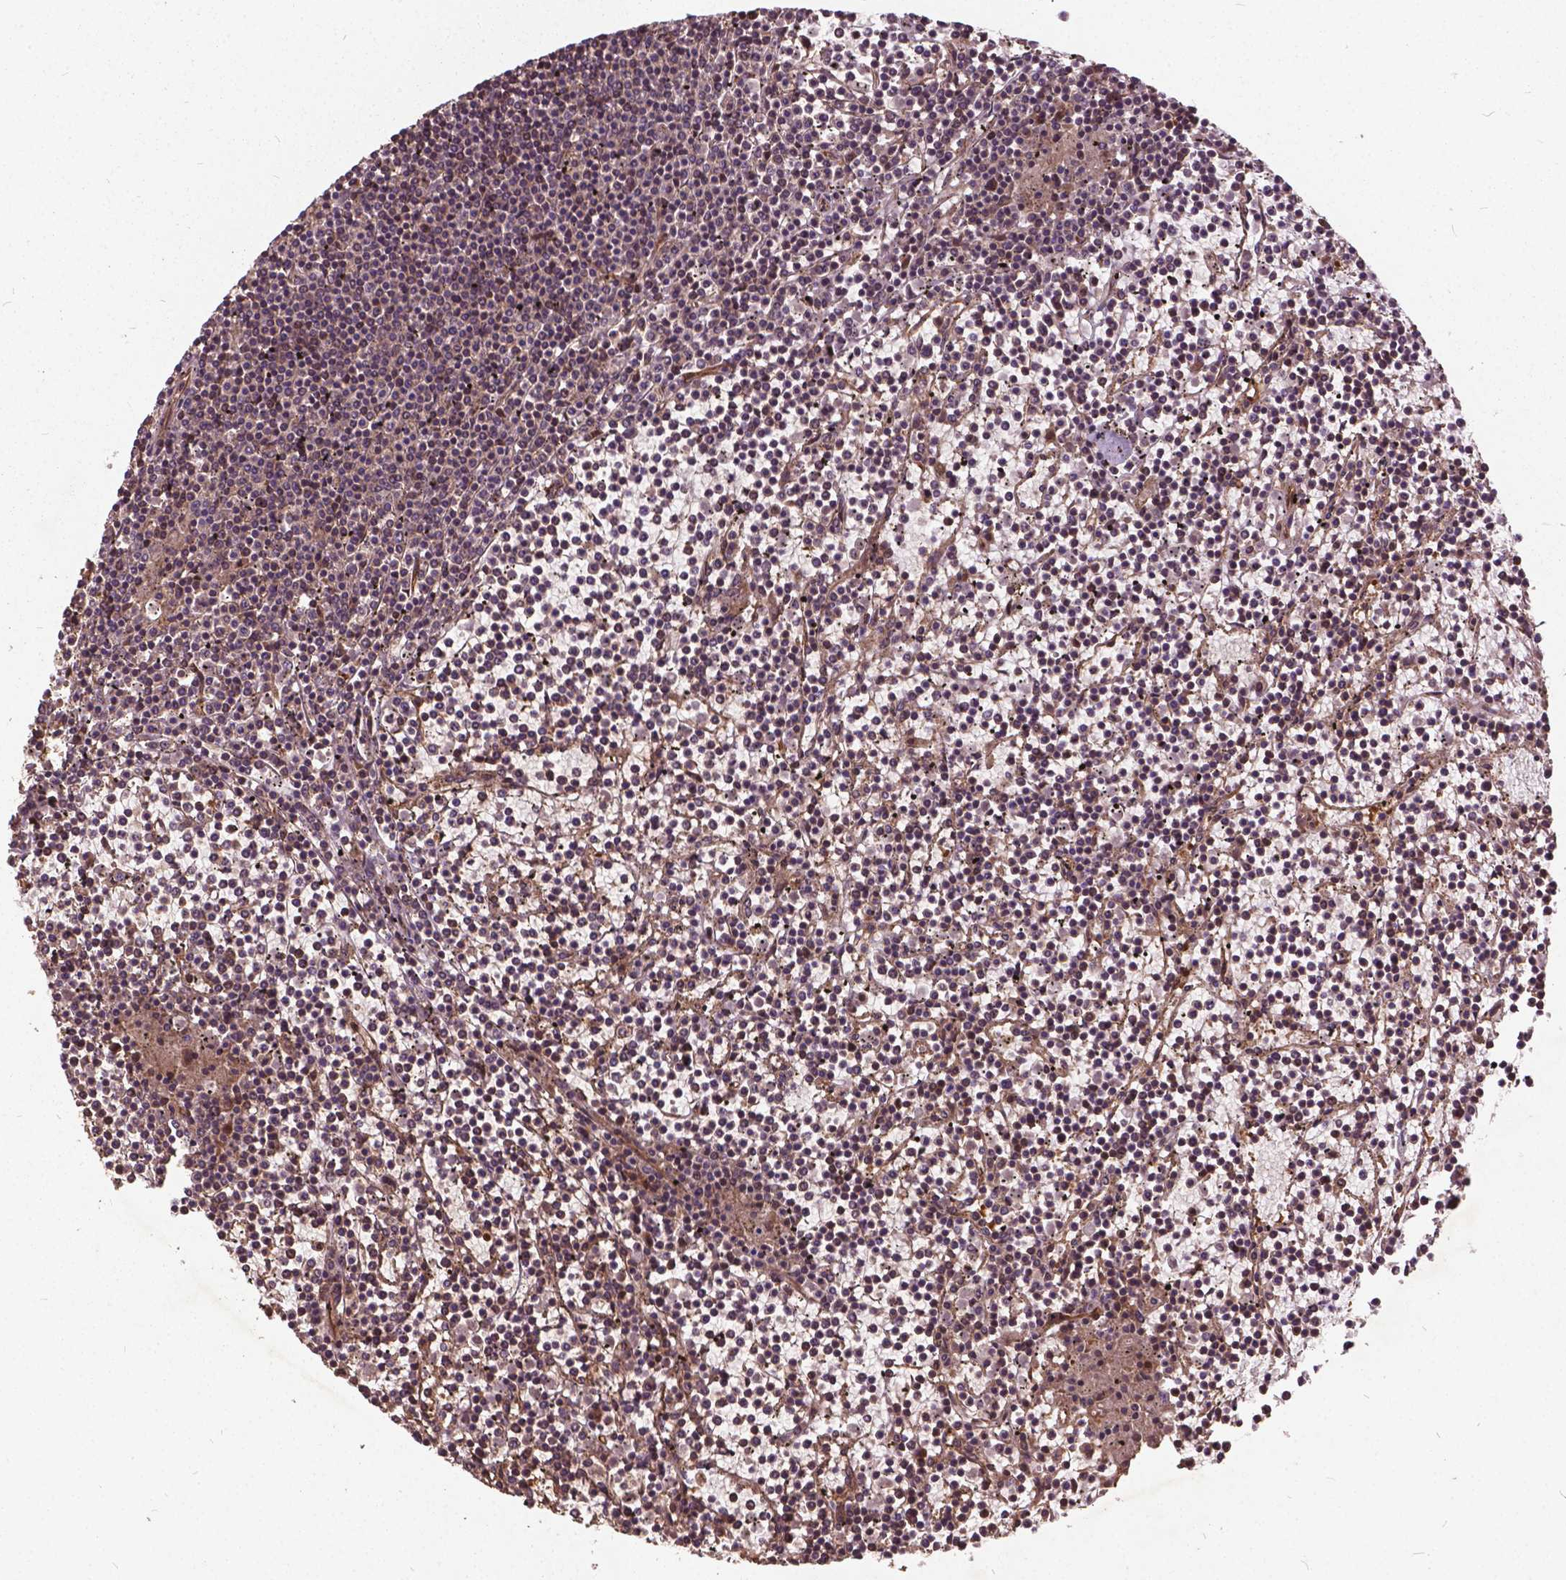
{"staining": {"intensity": "weak", "quantity": "25%-75%", "location": "cytoplasmic/membranous"}, "tissue": "lymphoma", "cell_type": "Tumor cells", "image_type": "cancer", "snomed": [{"axis": "morphology", "description": "Malignant lymphoma, non-Hodgkin's type, Low grade"}, {"axis": "topography", "description": "Spleen"}], "caption": "An immunohistochemistry histopathology image of tumor tissue is shown. Protein staining in brown labels weak cytoplasmic/membranous positivity in low-grade malignant lymphoma, non-Hodgkin's type within tumor cells.", "gene": "UBXN2A", "patient": {"sex": "female", "age": 19}}